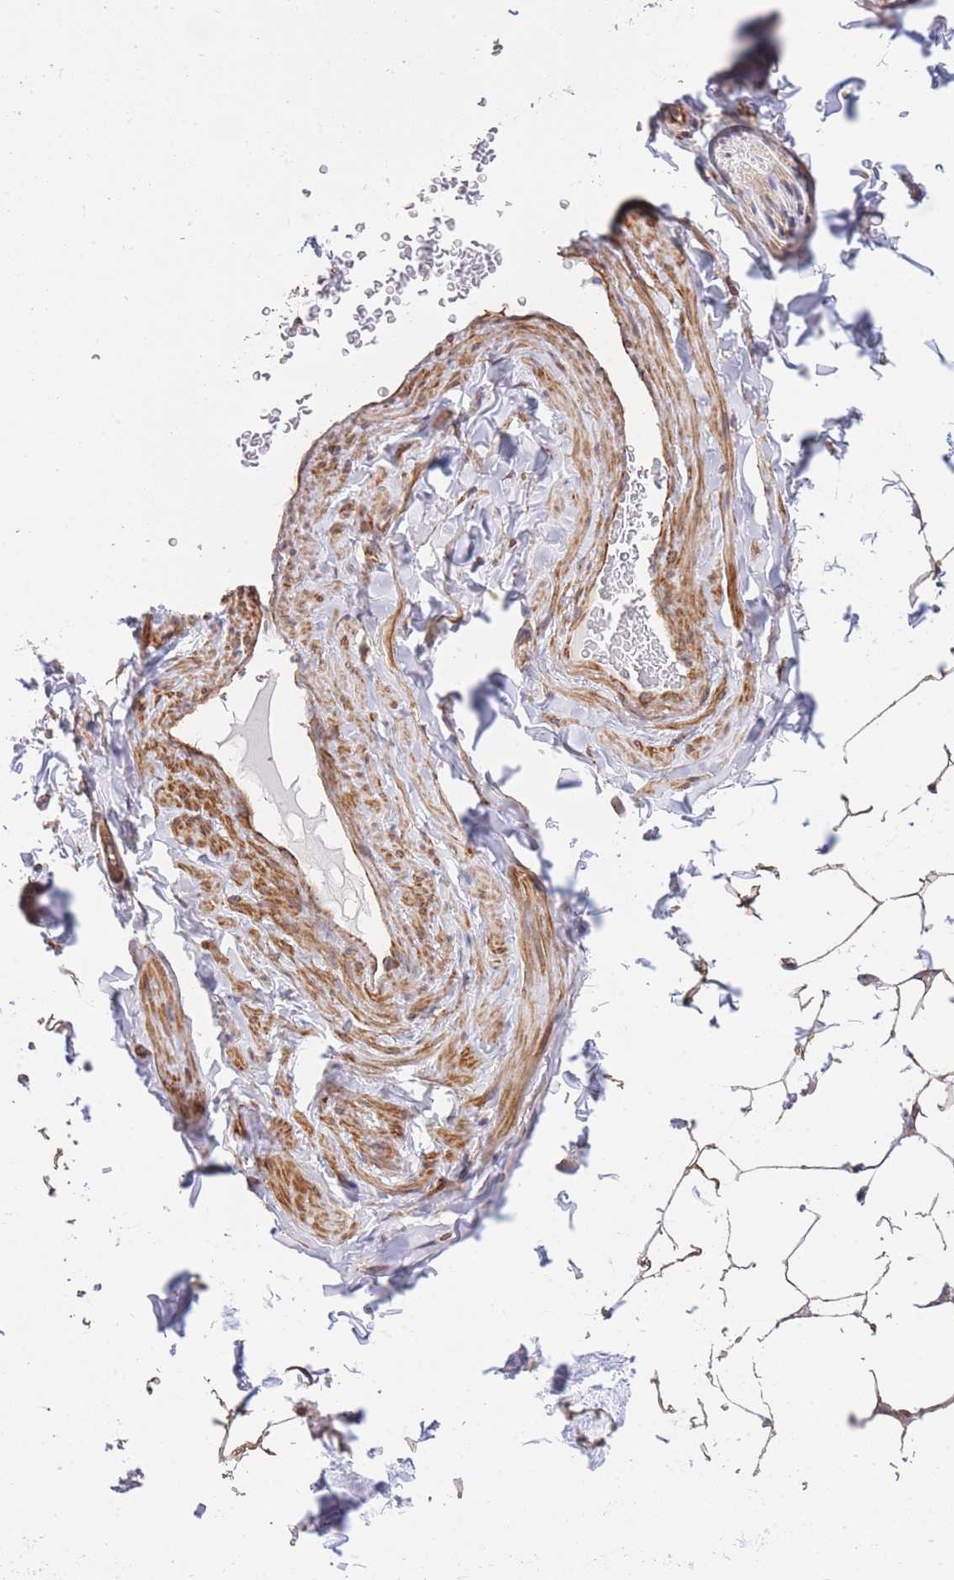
{"staining": {"intensity": "moderate", "quantity": "25%-75%", "location": "cytoplasmic/membranous"}, "tissue": "adipose tissue", "cell_type": "Adipocytes", "image_type": "normal", "snomed": [{"axis": "morphology", "description": "Normal tissue, NOS"}, {"axis": "topography", "description": "Soft tissue"}, {"axis": "topography", "description": "Adipose tissue"}, {"axis": "topography", "description": "Vascular tissue"}, {"axis": "topography", "description": "Peripheral nerve tissue"}], "caption": "A high-resolution photomicrograph shows immunohistochemistry staining of normal adipose tissue, which displays moderate cytoplasmic/membranous positivity in approximately 25%-75% of adipocytes.", "gene": "CTBP1", "patient": {"sex": "male", "age": 46}}